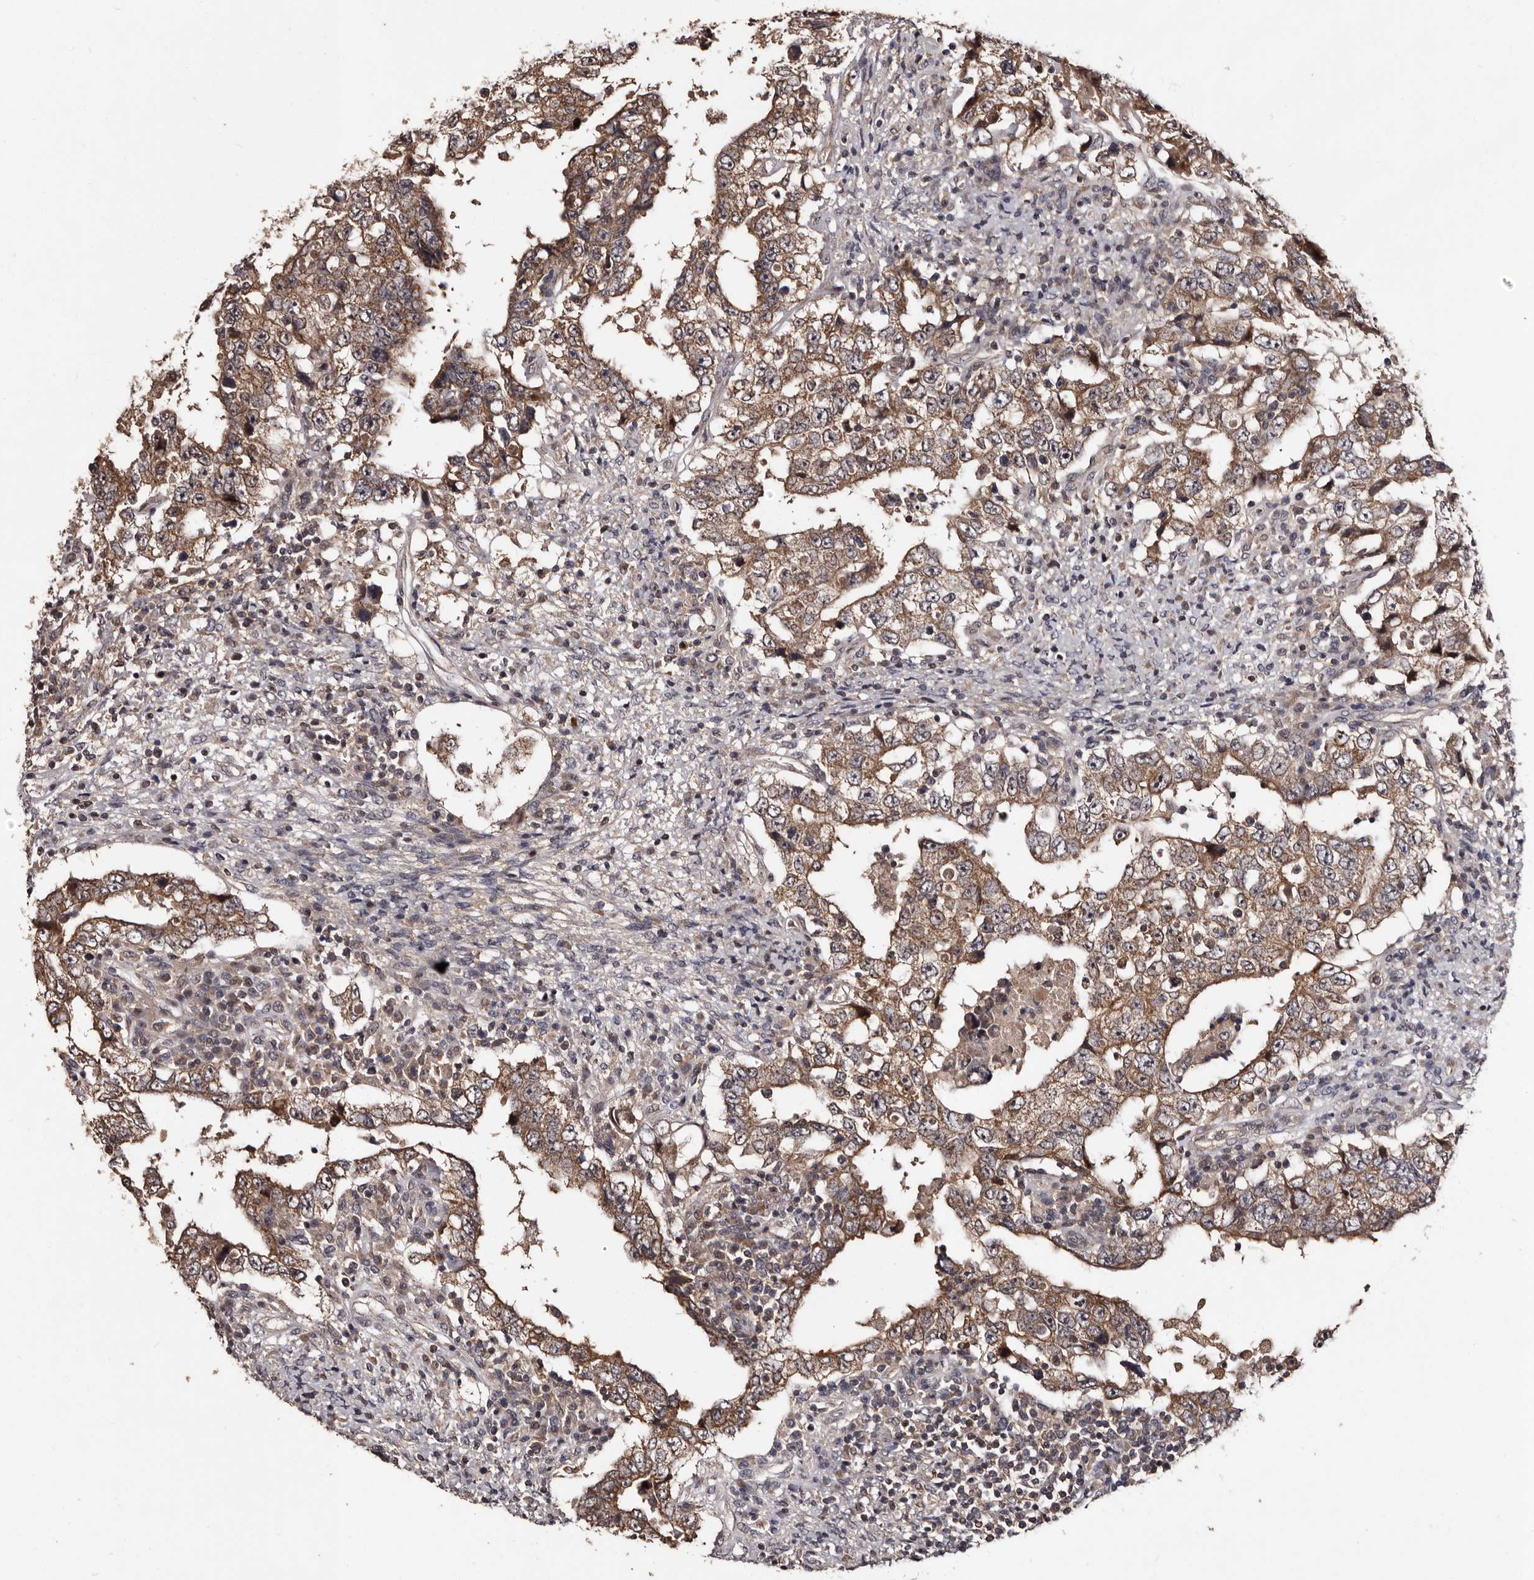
{"staining": {"intensity": "moderate", "quantity": ">75%", "location": "cytoplasmic/membranous"}, "tissue": "testis cancer", "cell_type": "Tumor cells", "image_type": "cancer", "snomed": [{"axis": "morphology", "description": "Carcinoma, Embryonal, NOS"}, {"axis": "topography", "description": "Testis"}], "caption": "DAB immunohistochemical staining of human embryonal carcinoma (testis) reveals moderate cytoplasmic/membranous protein staining in approximately >75% of tumor cells.", "gene": "MKRN3", "patient": {"sex": "male", "age": 26}}